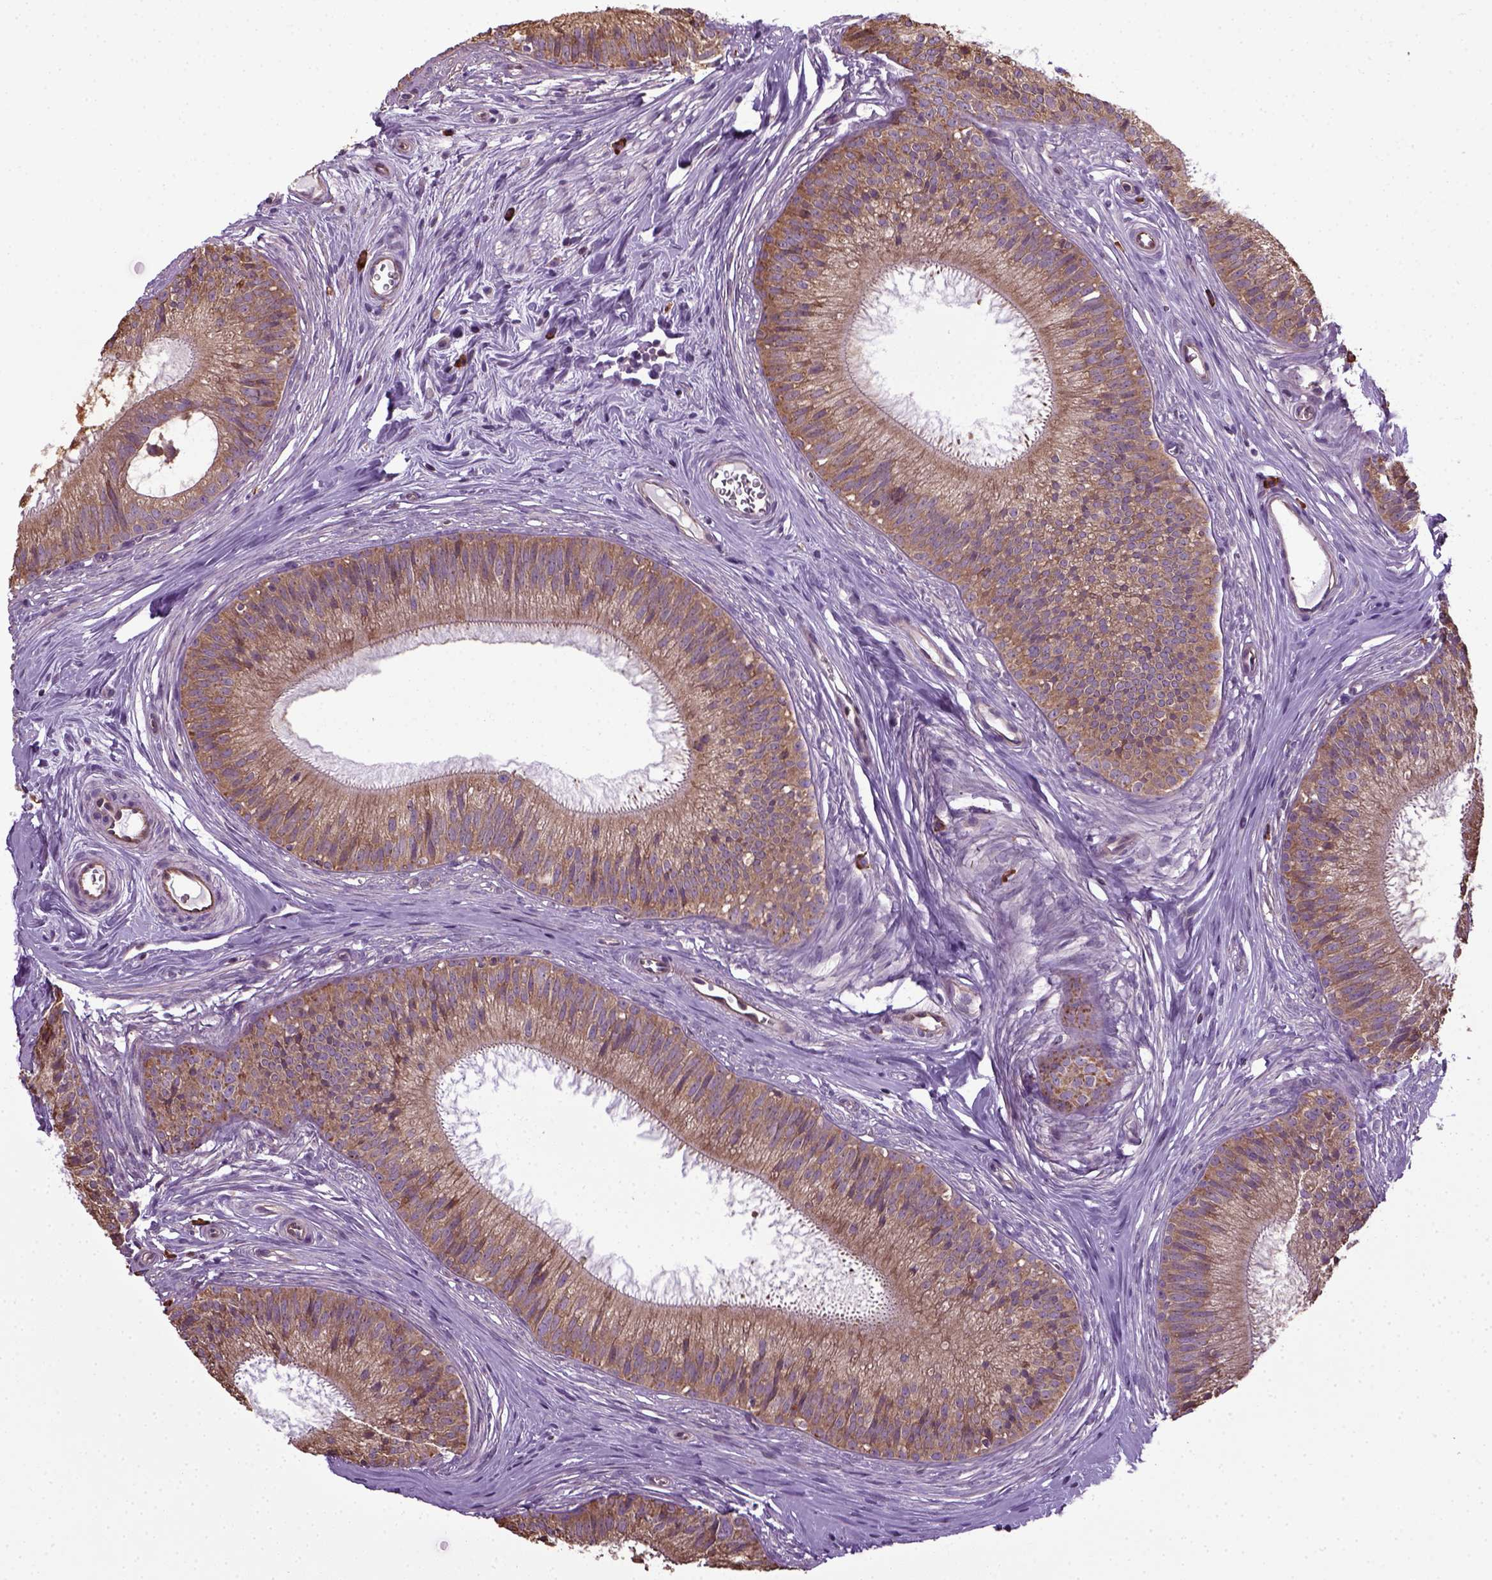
{"staining": {"intensity": "weak", "quantity": ">75%", "location": "cytoplasmic/membranous"}, "tissue": "epididymis", "cell_type": "Glandular cells", "image_type": "normal", "snomed": [{"axis": "morphology", "description": "Normal tissue, NOS"}, {"axis": "topography", "description": "Epididymis"}], "caption": "Immunohistochemistry of unremarkable human epididymis reveals low levels of weak cytoplasmic/membranous staining in approximately >75% of glandular cells. (Brightfield microscopy of DAB IHC at high magnification).", "gene": "TPRG1", "patient": {"sex": "male", "age": 24}}